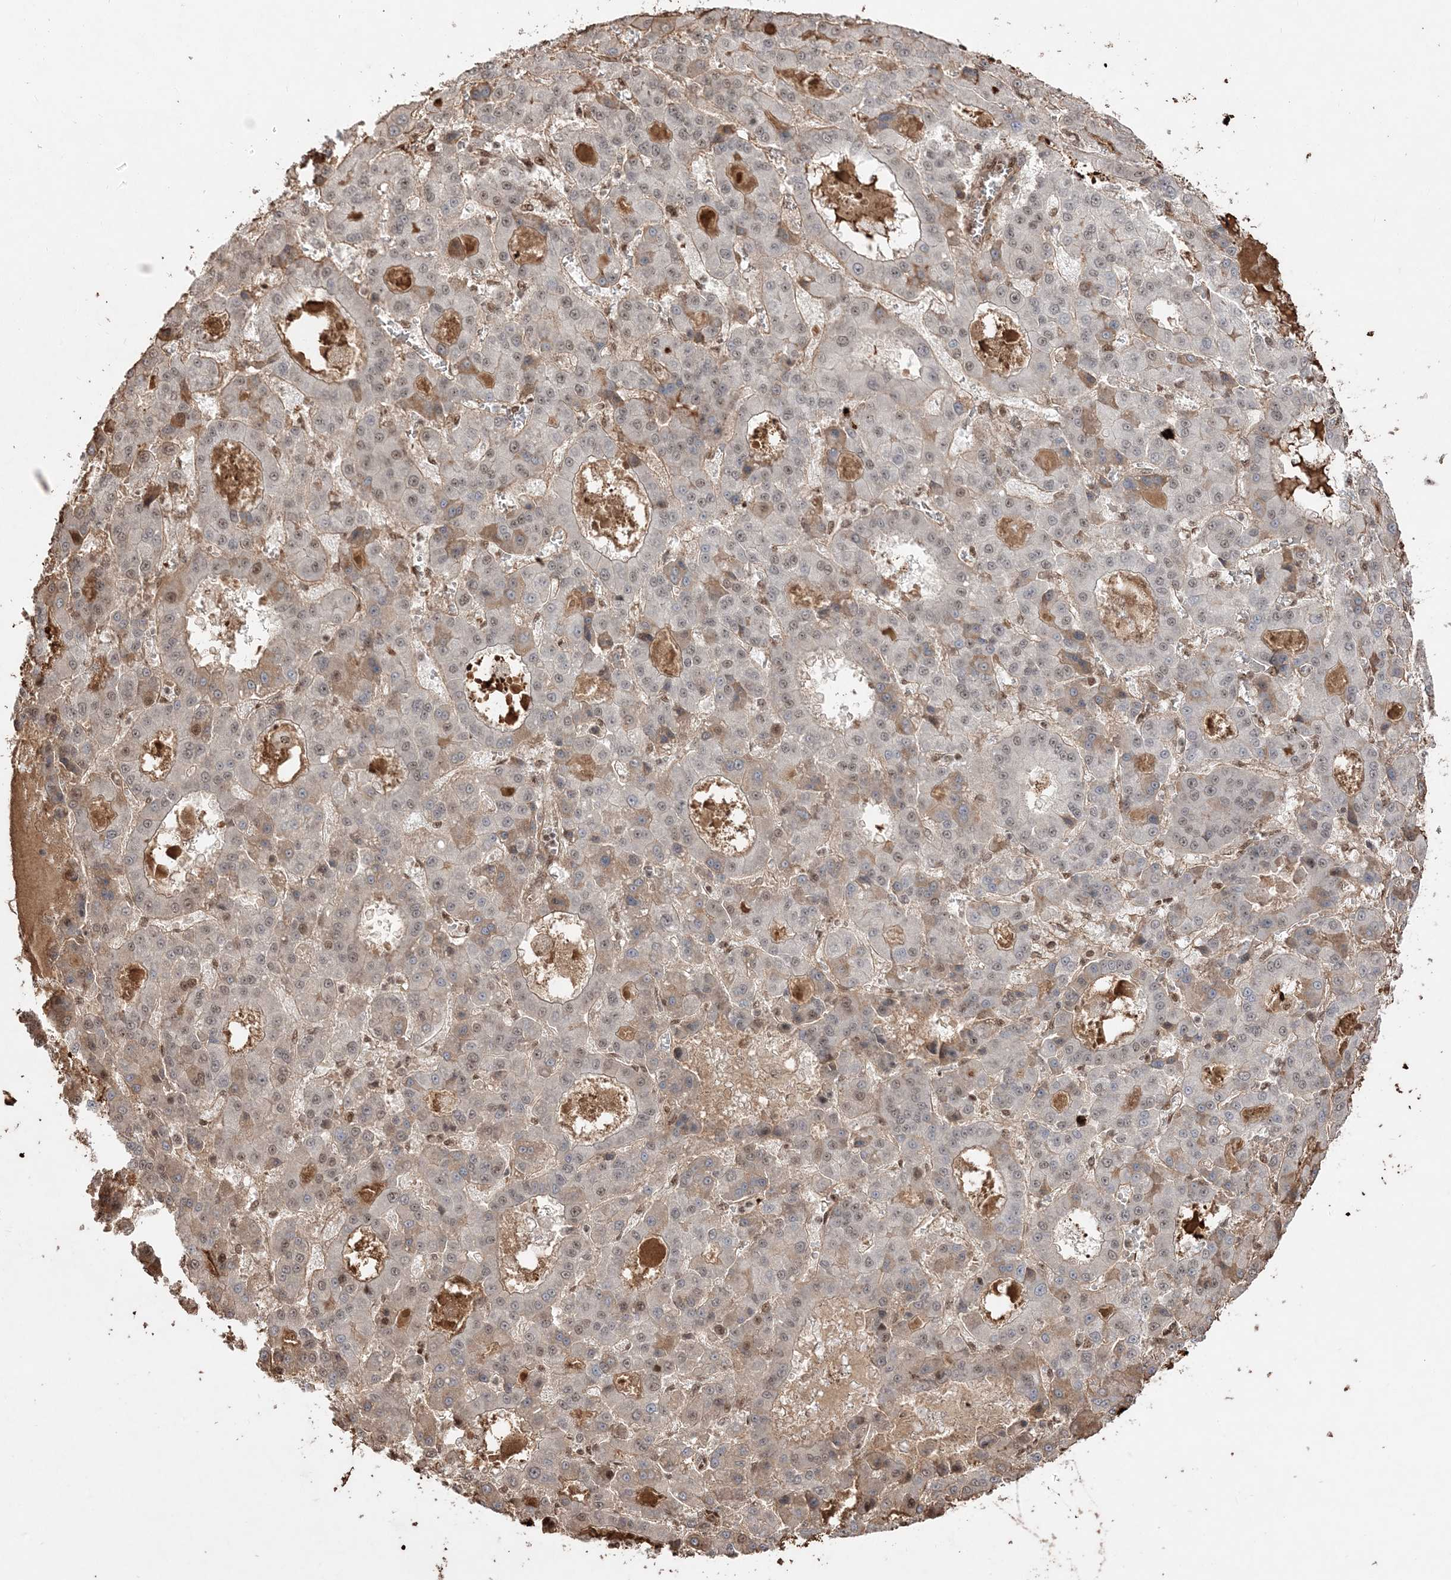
{"staining": {"intensity": "weak", "quantity": "25%-75%", "location": "nuclear"}, "tissue": "liver cancer", "cell_type": "Tumor cells", "image_type": "cancer", "snomed": [{"axis": "morphology", "description": "Carcinoma, Hepatocellular, NOS"}, {"axis": "topography", "description": "Liver"}], "caption": "Protein expression analysis of liver hepatocellular carcinoma displays weak nuclear positivity in about 25%-75% of tumor cells.", "gene": "RBM17", "patient": {"sex": "male", "age": 70}}